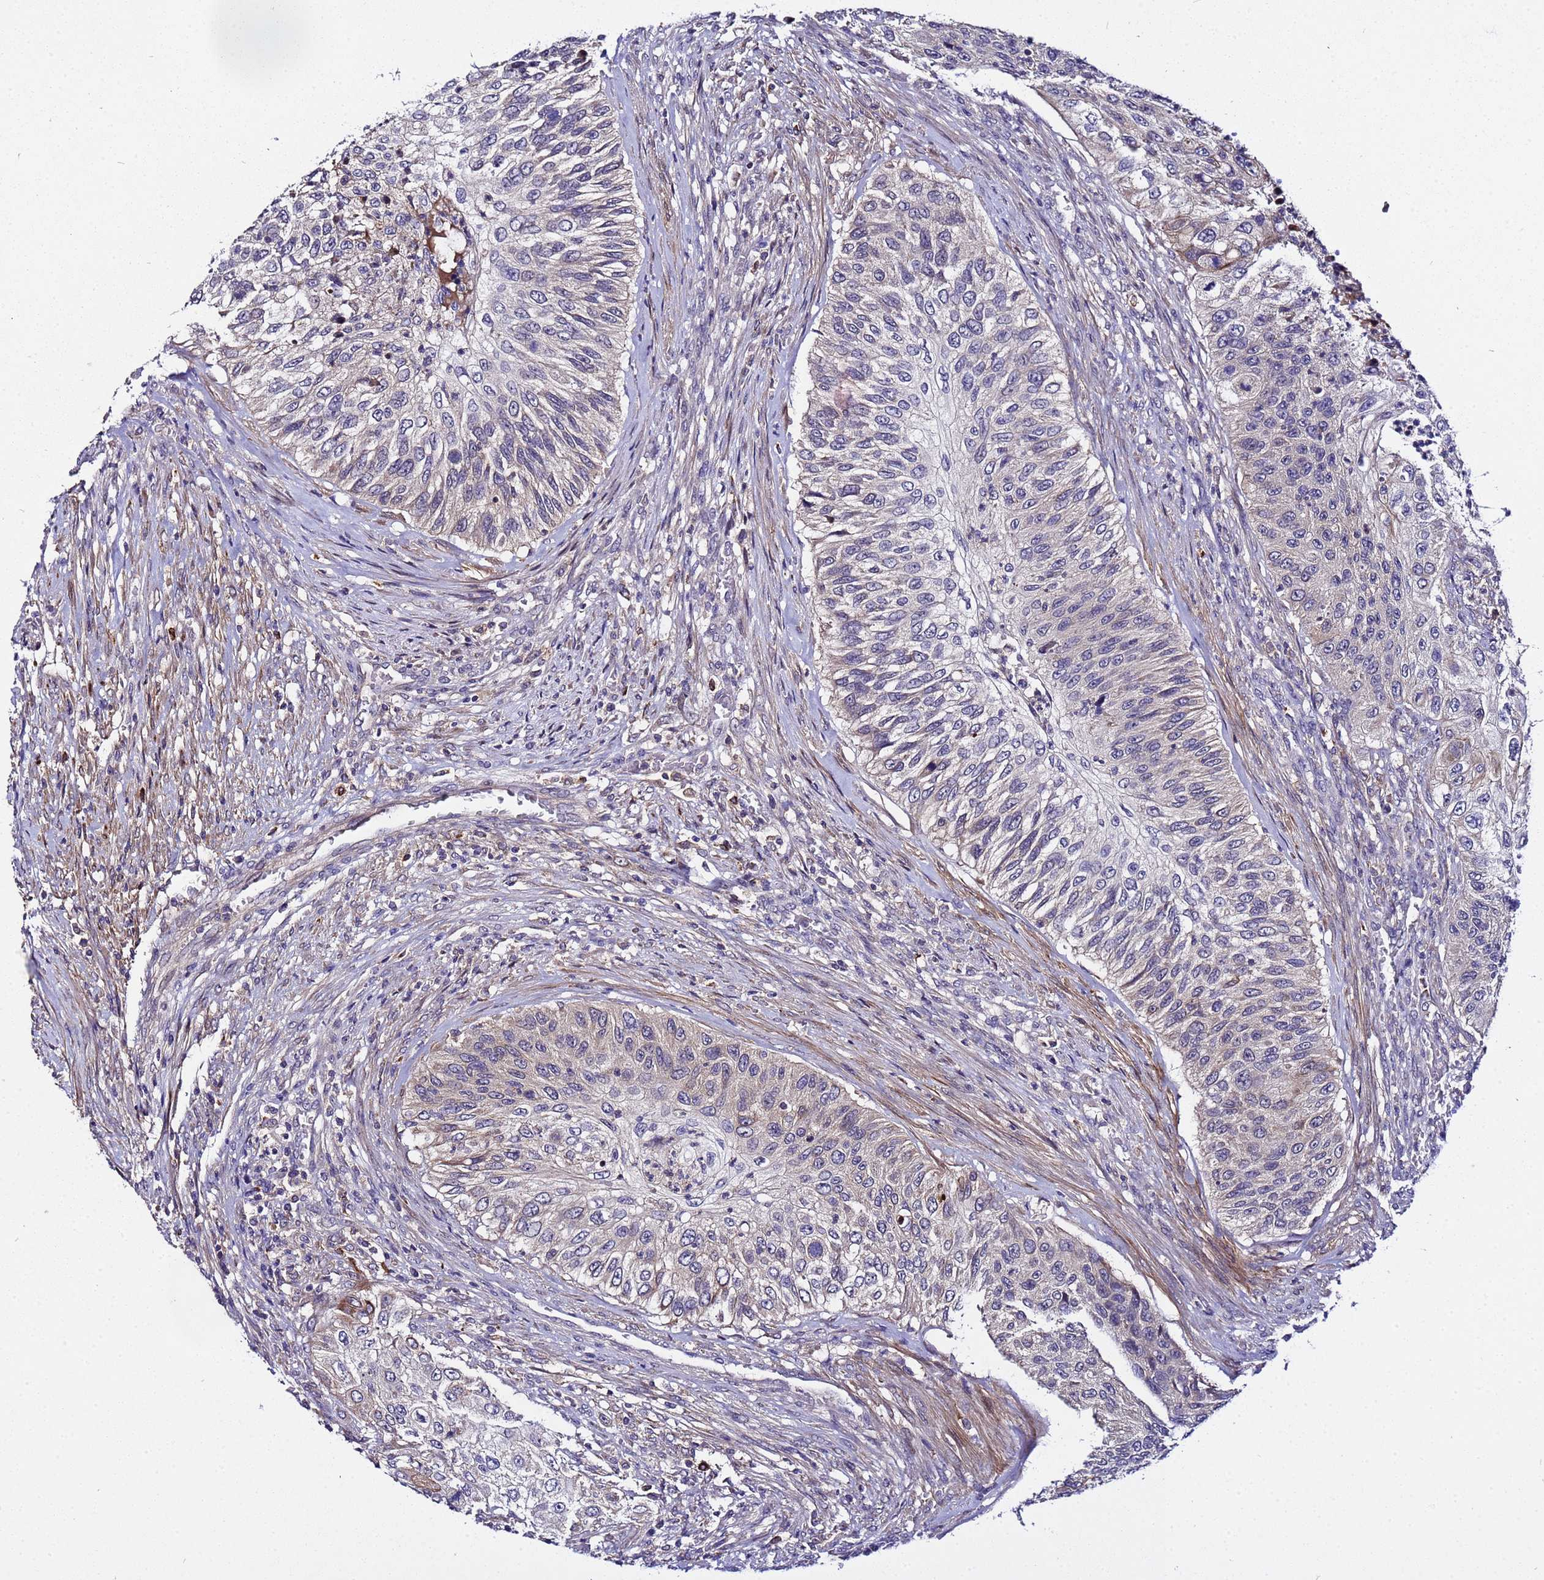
{"staining": {"intensity": "weak", "quantity": "<25%", "location": "cytoplasmic/membranous"}, "tissue": "urothelial cancer", "cell_type": "Tumor cells", "image_type": "cancer", "snomed": [{"axis": "morphology", "description": "Urothelial carcinoma, High grade"}, {"axis": "topography", "description": "Urinary bladder"}], "caption": "High magnification brightfield microscopy of urothelial cancer stained with DAB (3,3'-diaminobenzidine) (brown) and counterstained with hematoxylin (blue): tumor cells show no significant expression.", "gene": "PLXDC2", "patient": {"sex": "female", "age": 60}}